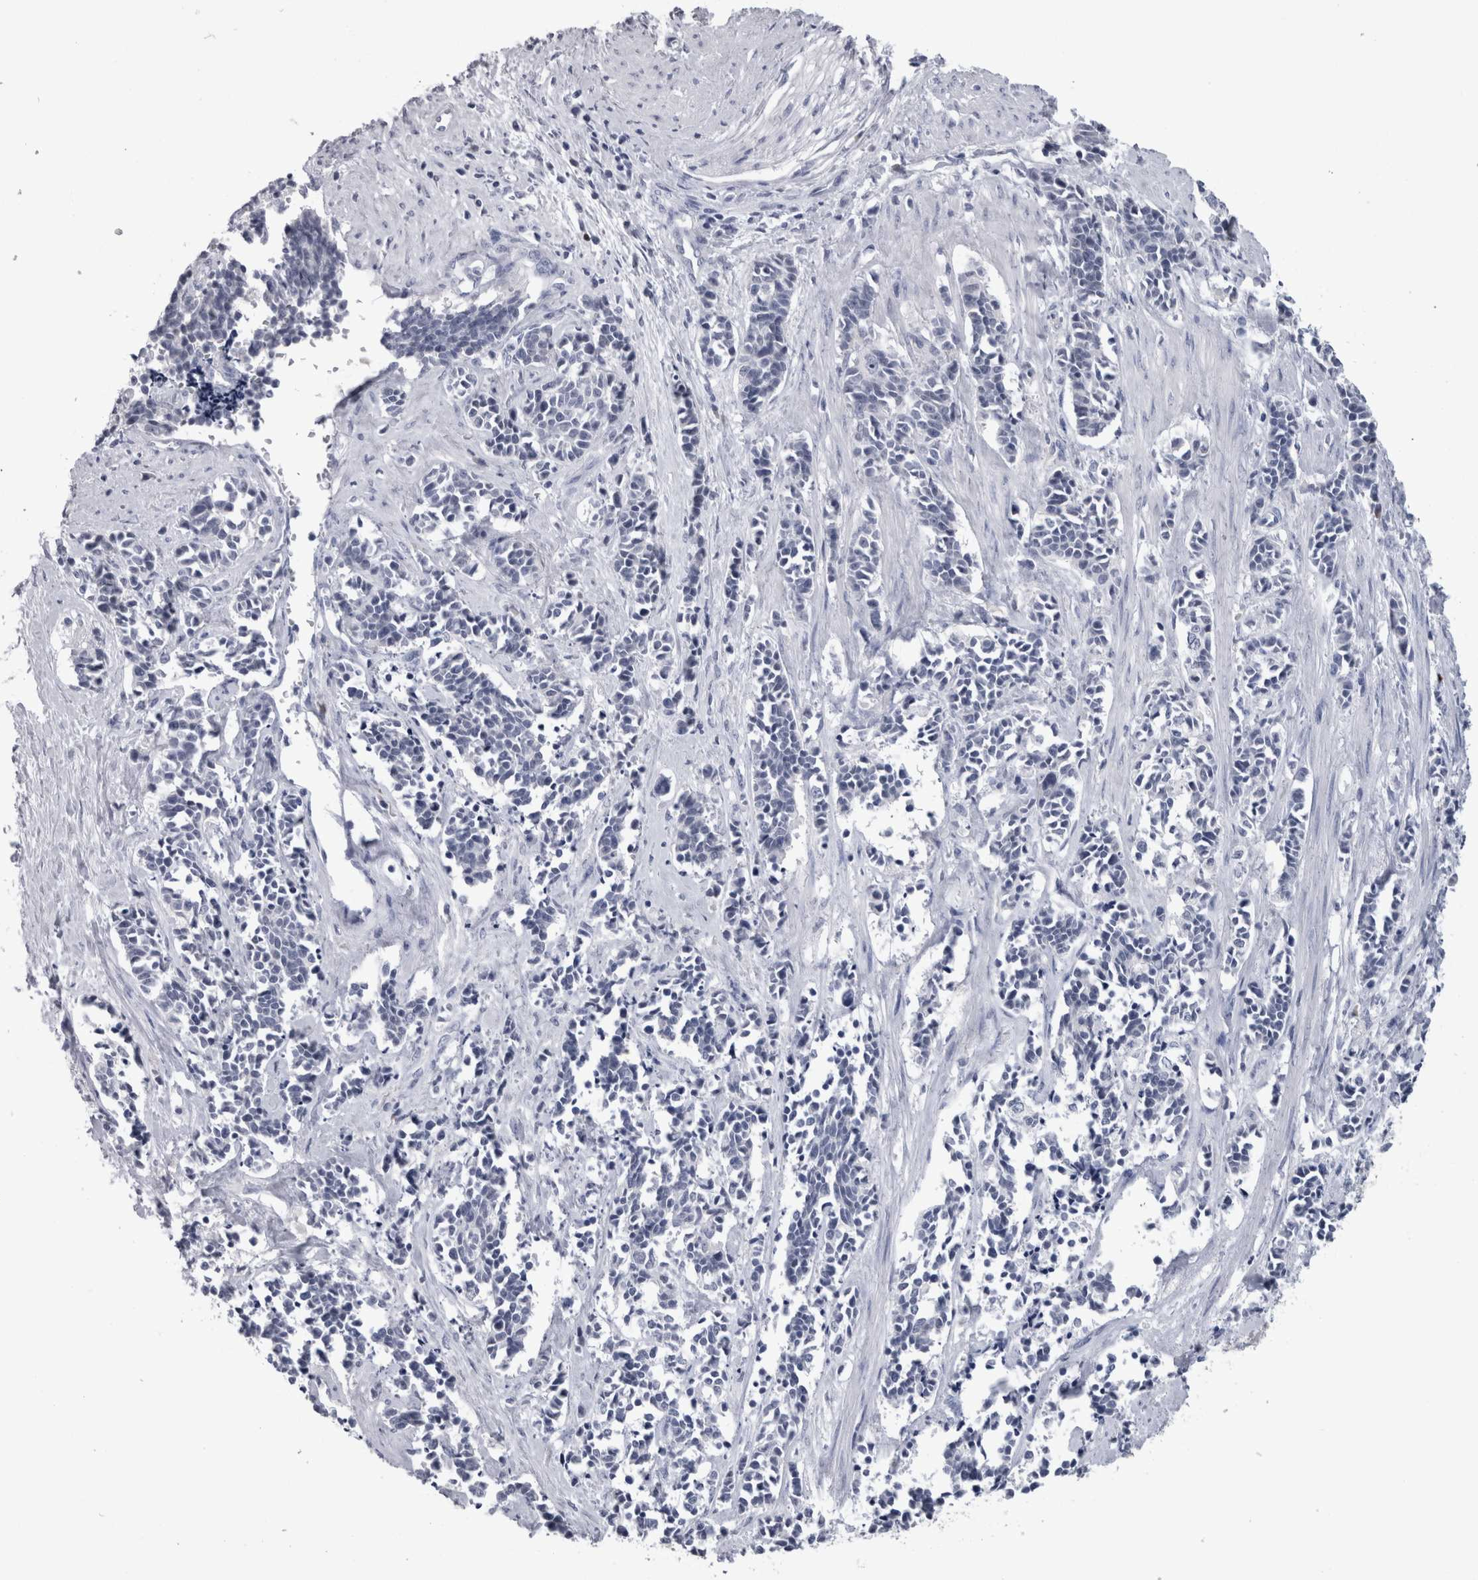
{"staining": {"intensity": "negative", "quantity": "none", "location": "none"}, "tissue": "cervical cancer", "cell_type": "Tumor cells", "image_type": "cancer", "snomed": [{"axis": "morphology", "description": "Squamous cell carcinoma, NOS"}, {"axis": "topography", "description": "Cervix"}], "caption": "High power microscopy histopathology image of an immunohistochemistry (IHC) photomicrograph of cervical cancer (squamous cell carcinoma), revealing no significant expression in tumor cells.", "gene": "PAX5", "patient": {"sex": "female", "age": 35}}